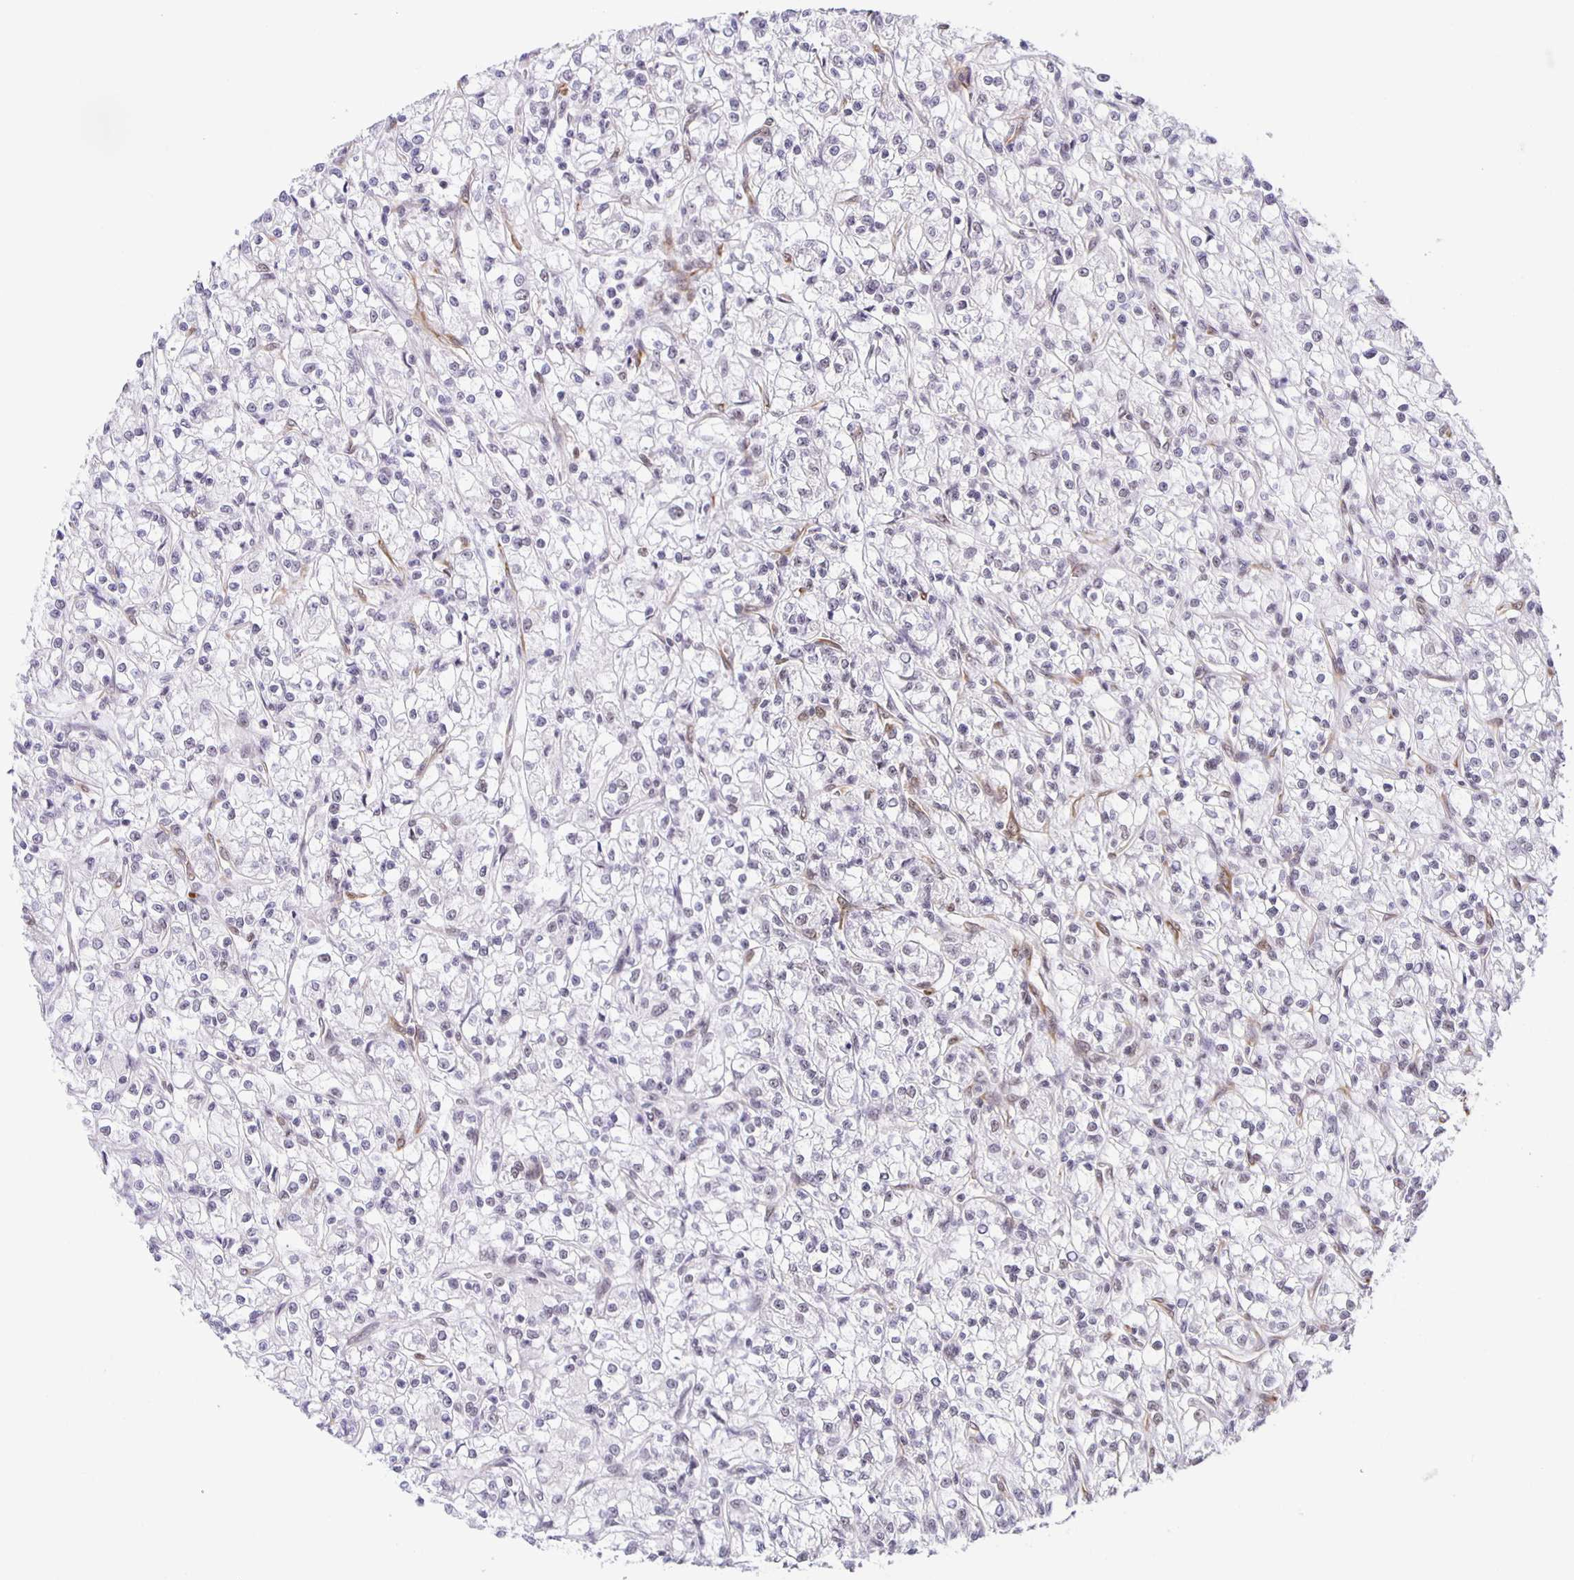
{"staining": {"intensity": "negative", "quantity": "none", "location": "none"}, "tissue": "renal cancer", "cell_type": "Tumor cells", "image_type": "cancer", "snomed": [{"axis": "morphology", "description": "Adenocarcinoma, NOS"}, {"axis": "topography", "description": "Kidney"}], "caption": "This is a image of IHC staining of renal adenocarcinoma, which shows no staining in tumor cells.", "gene": "ZRANB2", "patient": {"sex": "female", "age": 59}}